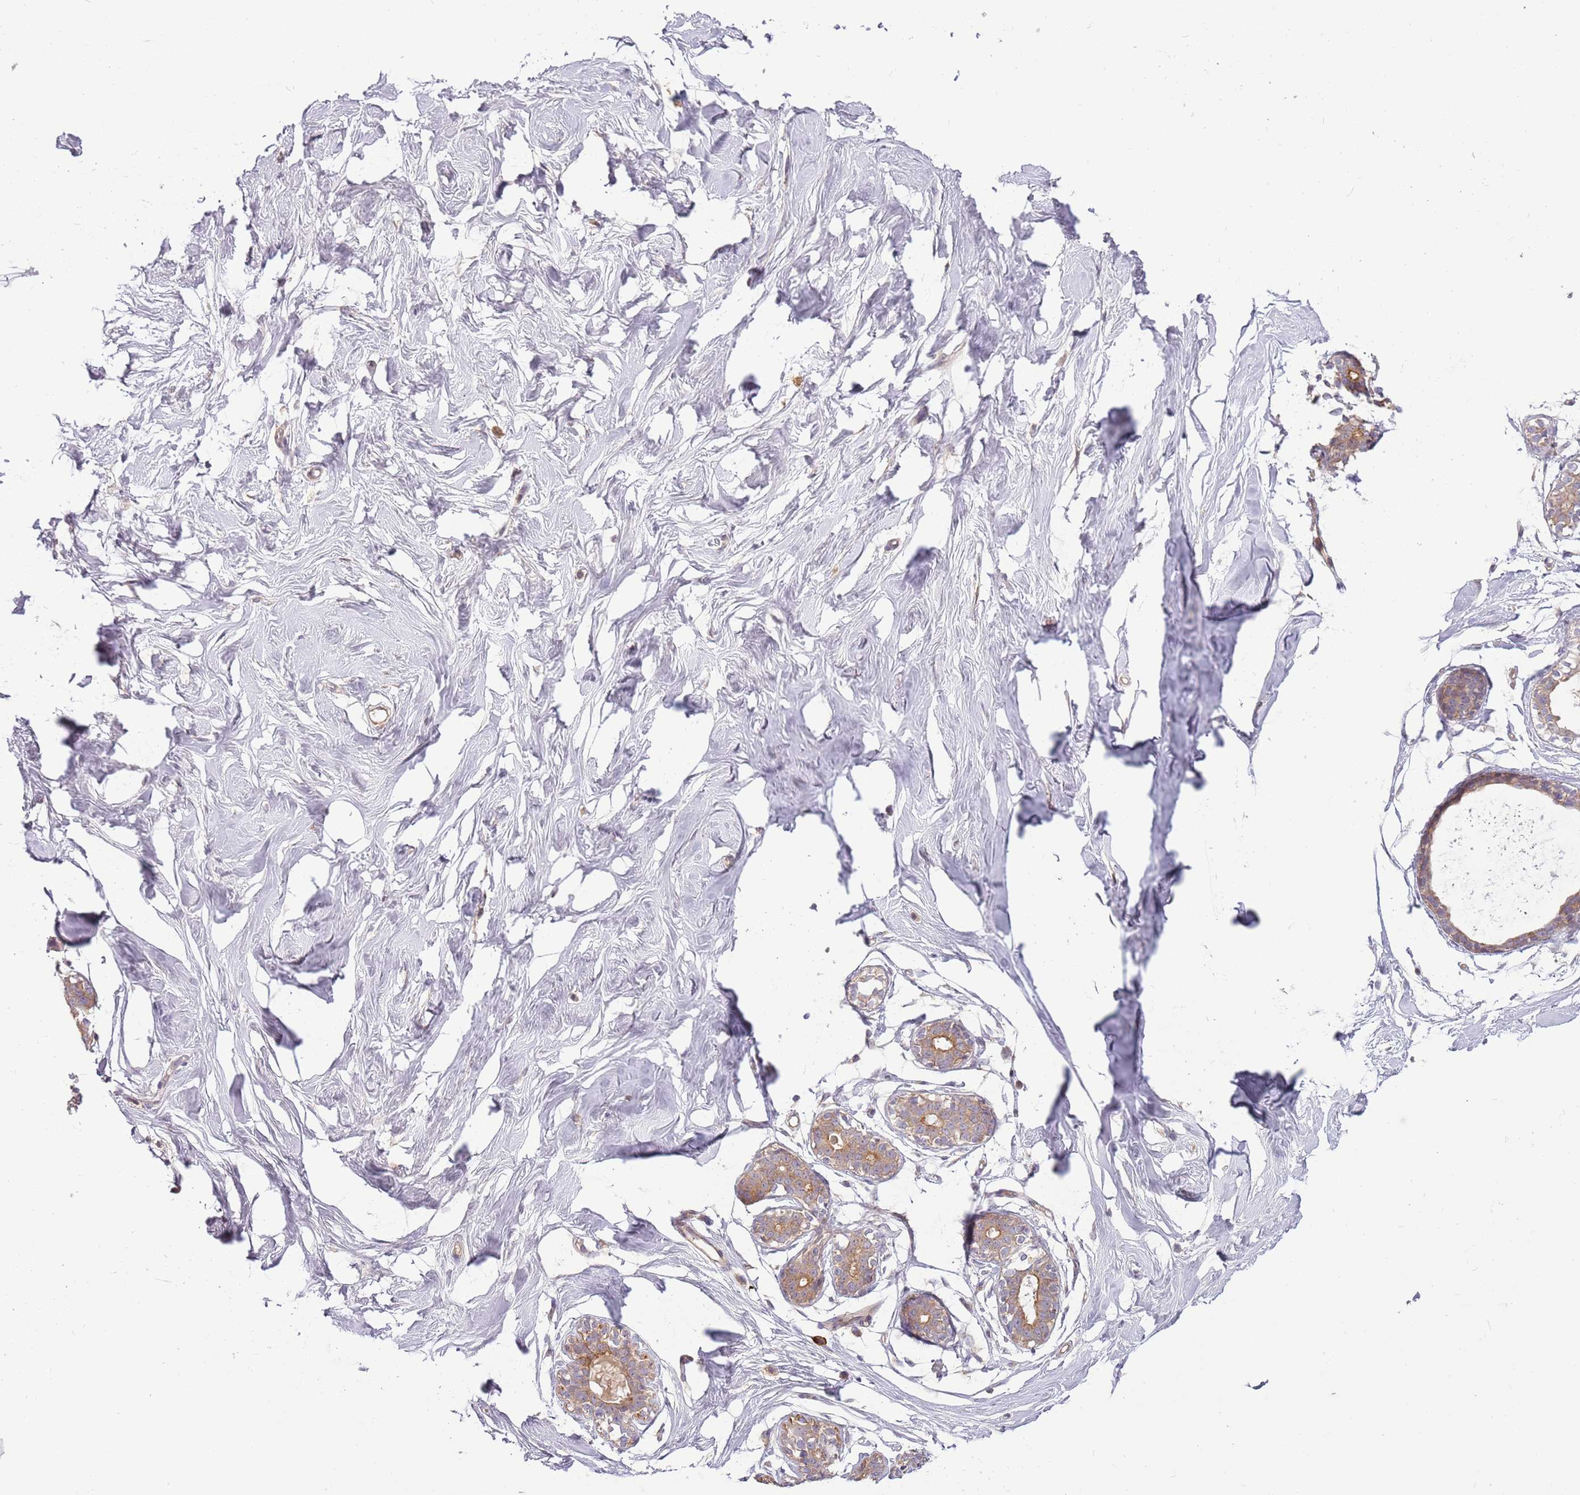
{"staining": {"intensity": "negative", "quantity": "none", "location": "none"}, "tissue": "breast", "cell_type": "Adipocytes", "image_type": "normal", "snomed": [{"axis": "morphology", "description": "Normal tissue, NOS"}, {"axis": "morphology", "description": "Adenoma, NOS"}, {"axis": "topography", "description": "Breast"}], "caption": "This histopathology image is of normal breast stained with immunohistochemistry to label a protein in brown with the nuclei are counter-stained blue. There is no expression in adipocytes.", "gene": "RNF128", "patient": {"sex": "female", "age": 23}}